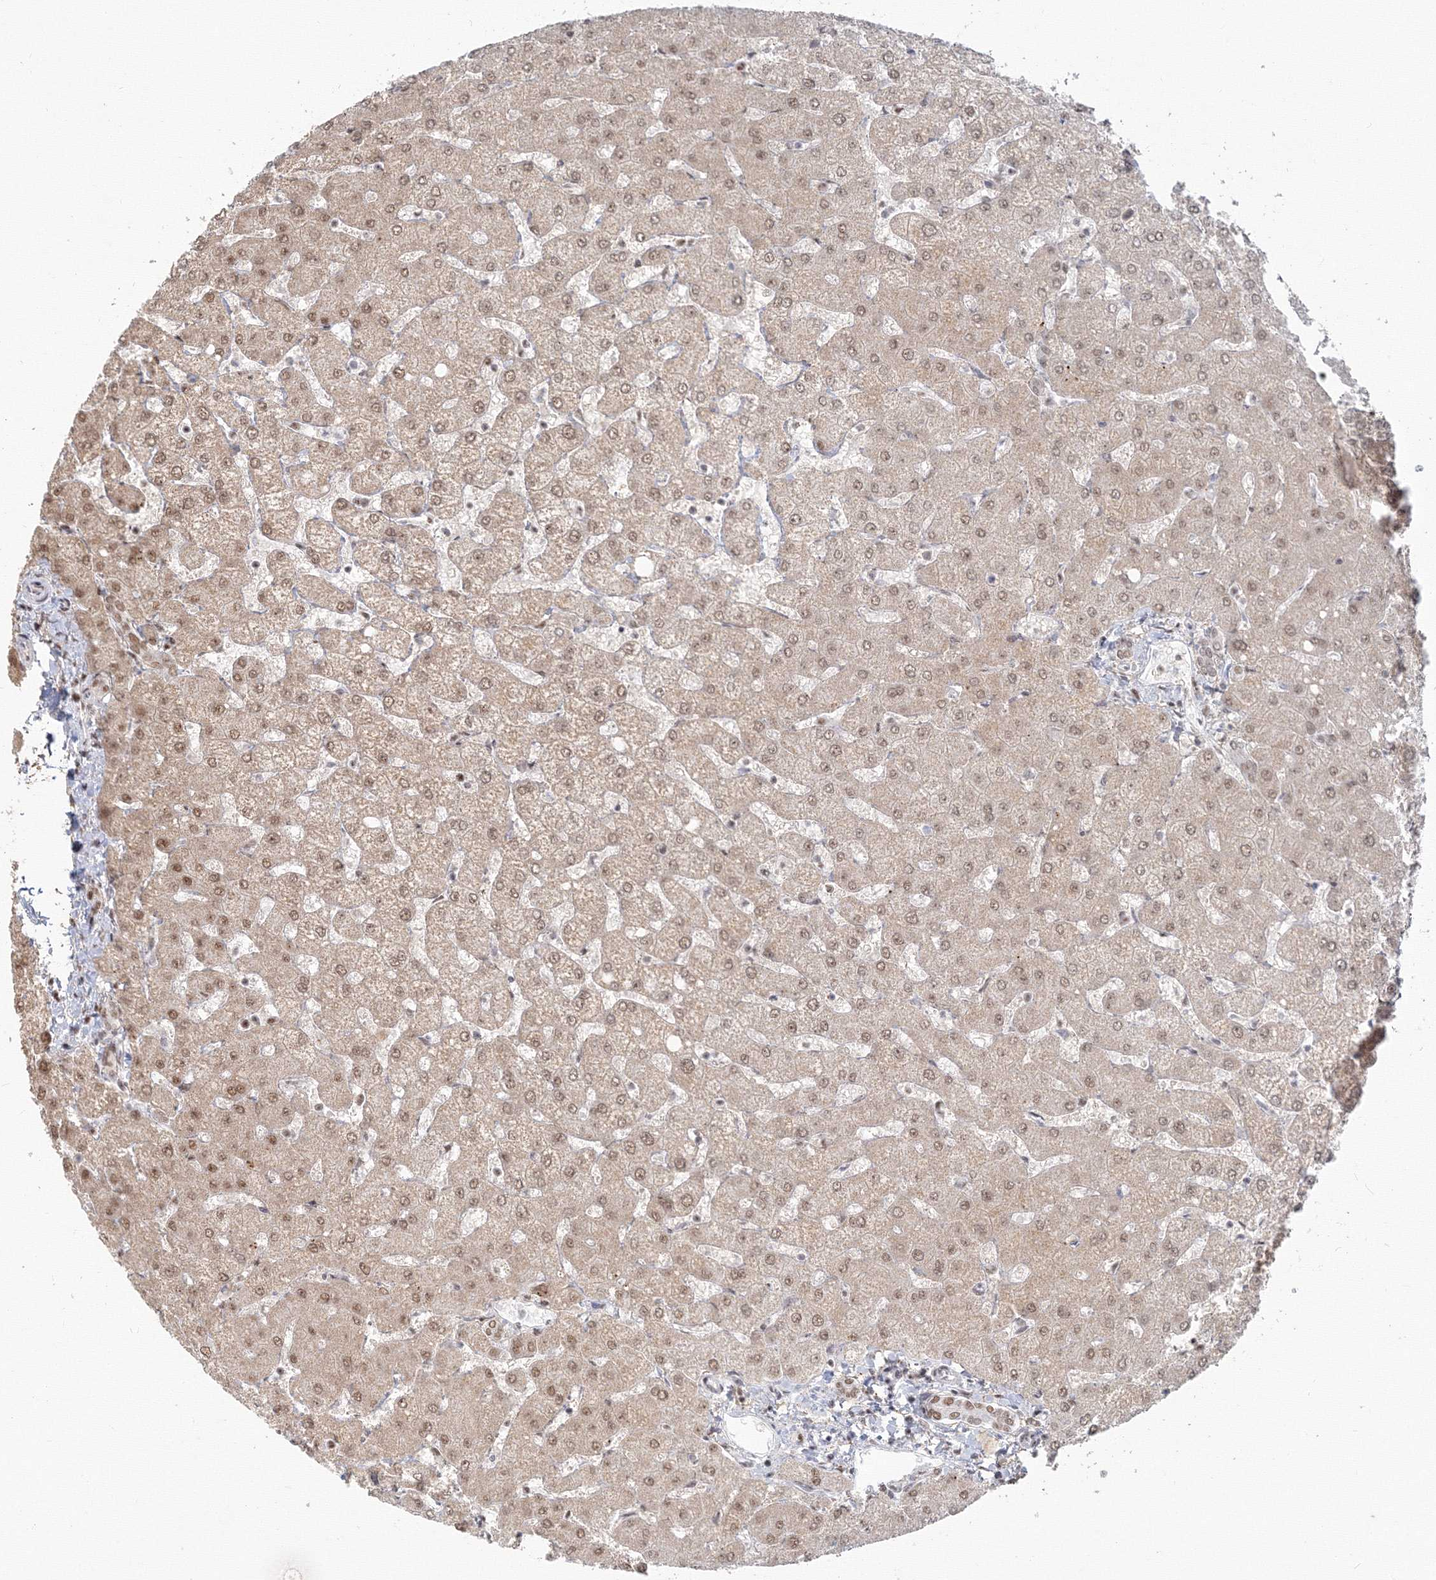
{"staining": {"intensity": "moderate", "quantity": "25%-75%", "location": "nuclear"}, "tissue": "liver", "cell_type": "Cholangiocytes", "image_type": "normal", "snomed": [{"axis": "morphology", "description": "Normal tissue, NOS"}, {"axis": "topography", "description": "Liver"}], "caption": "Immunohistochemical staining of normal human liver reveals 25%-75% levels of moderate nuclear protein staining in approximately 25%-75% of cholangiocytes.", "gene": "PPP4R2", "patient": {"sex": "female", "age": 54}}